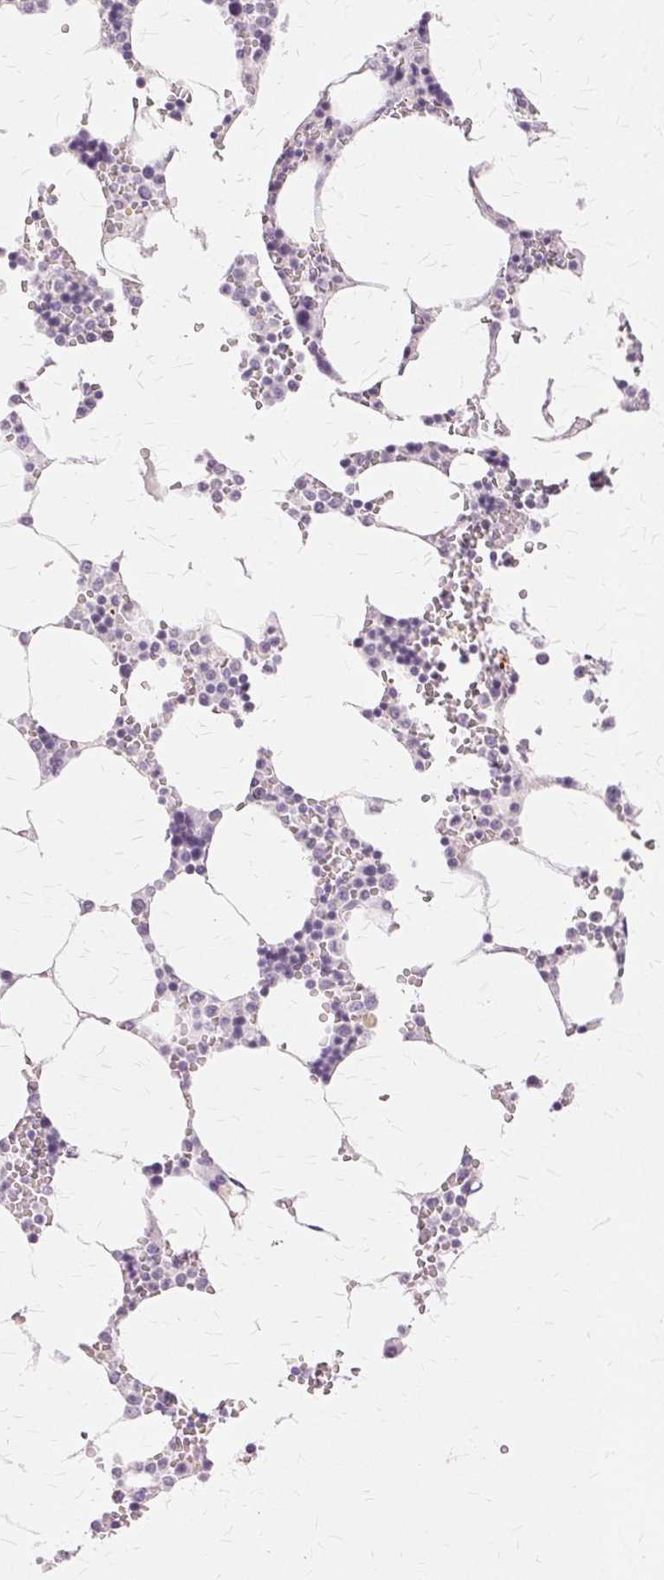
{"staining": {"intensity": "negative", "quantity": "none", "location": "none"}, "tissue": "bone marrow", "cell_type": "Hematopoietic cells", "image_type": "normal", "snomed": [{"axis": "morphology", "description": "Normal tissue, NOS"}, {"axis": "topography", "description": "Bone marrow"}], "caption": "Immunohistochemistry (IHC) photomicrograph of unremarkable bone marrow: bone marrow stained with DAB displays no significant protein positivity in hematopoietic cells. Nuclei are stained in blue.", "gene": "SLC45A3", "patient": {"sex": "male", "age": 64}}